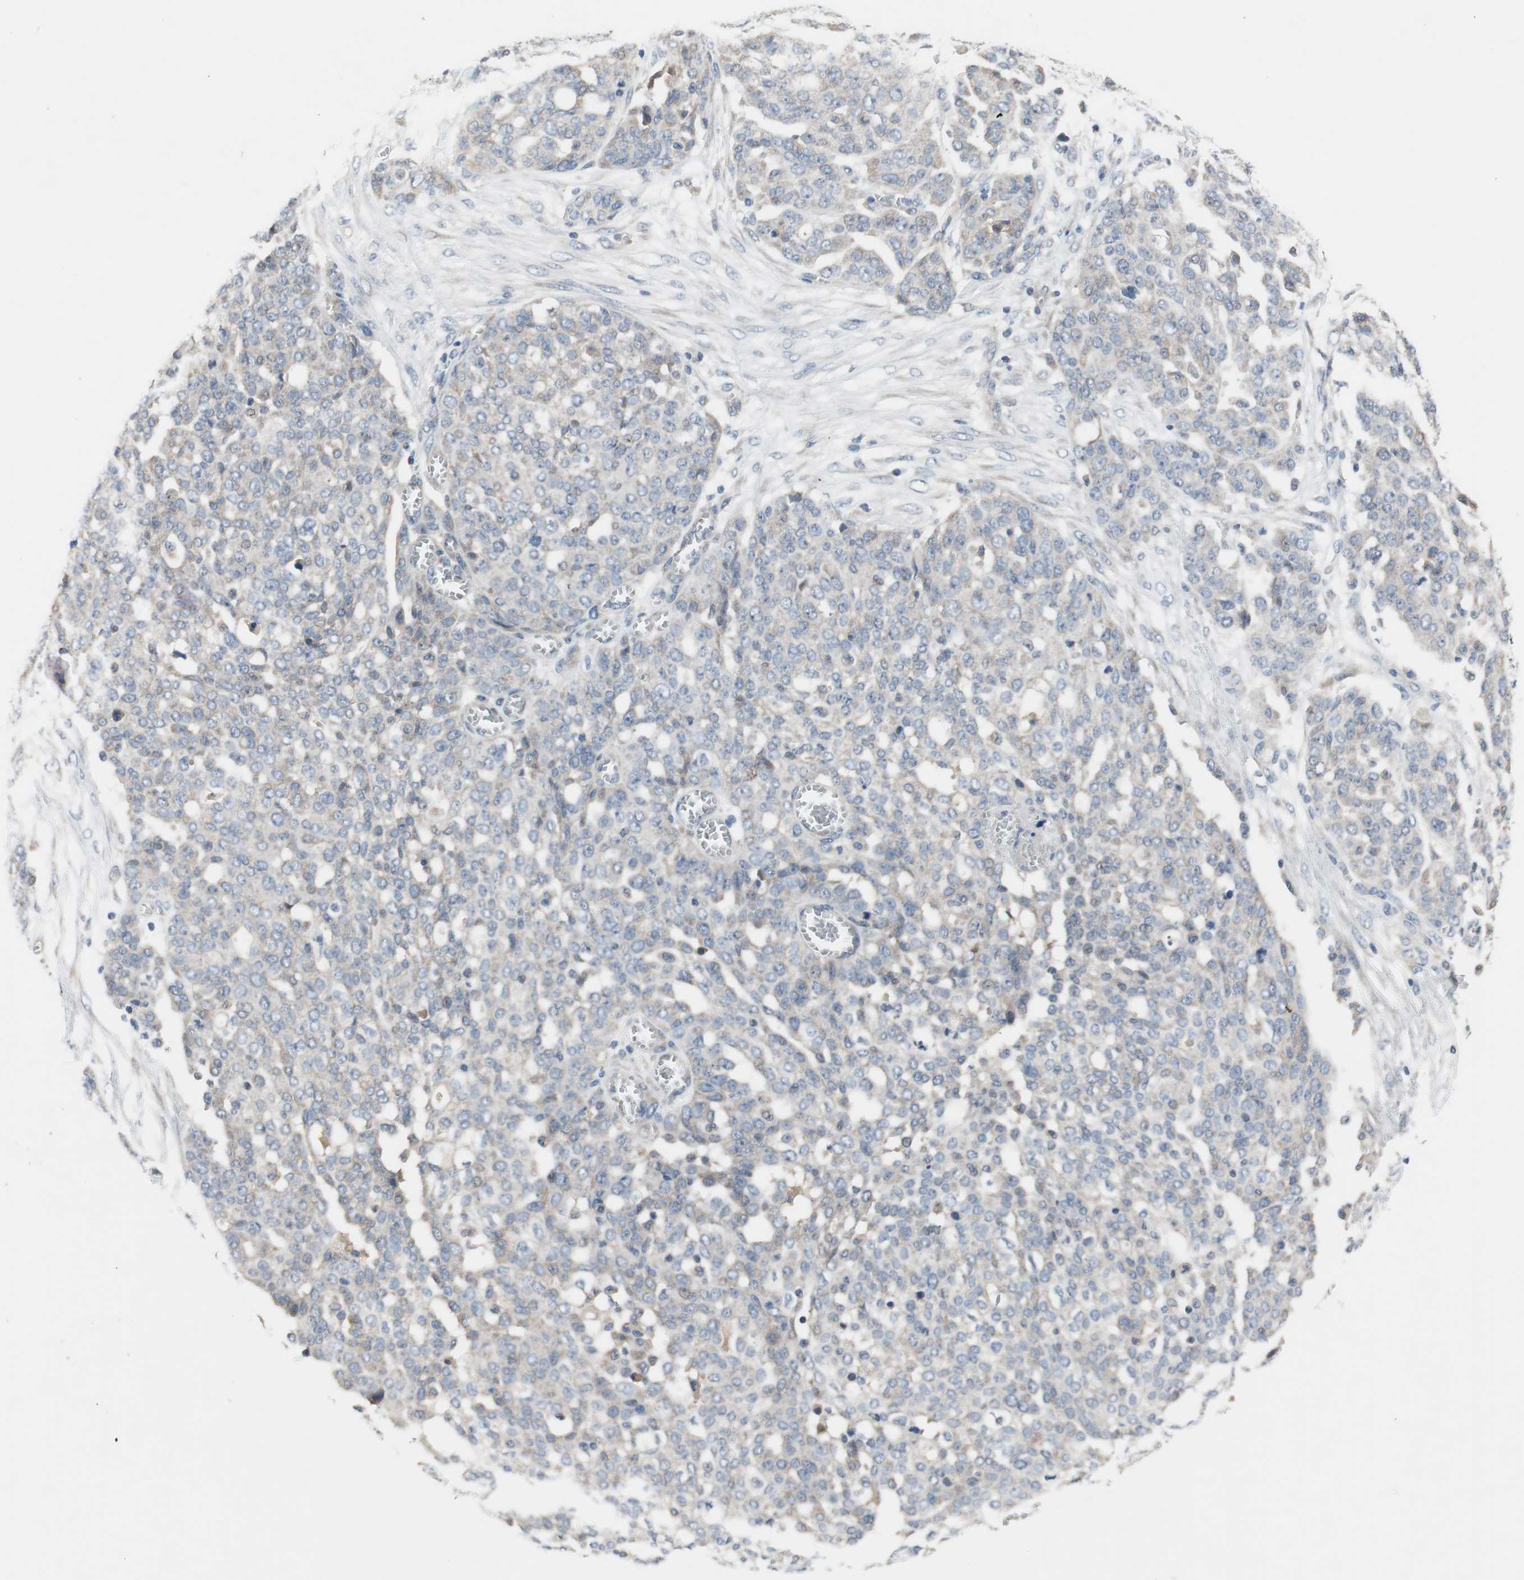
{"staining": {"intensity": "negative", "quantity": "none", "location": "none"}, "tissue": "ovarian cancer", "cell_type": "Tumor cells", "image_type": "cancer", "snomed": [{"axis": "morphology", "description": "Cystadenocarcinoma, serous, NOS"}, {"axis": "topography", "description": "Soft tissue"}, {"axis": "topography", "description": "Ovary"}], "caption": "IHC of serous cystadenocarcinoma (ovarian) displays no expression in tumor cells.", "gene": "TACR3", "patient": {"sex": "female", "age": 57}}